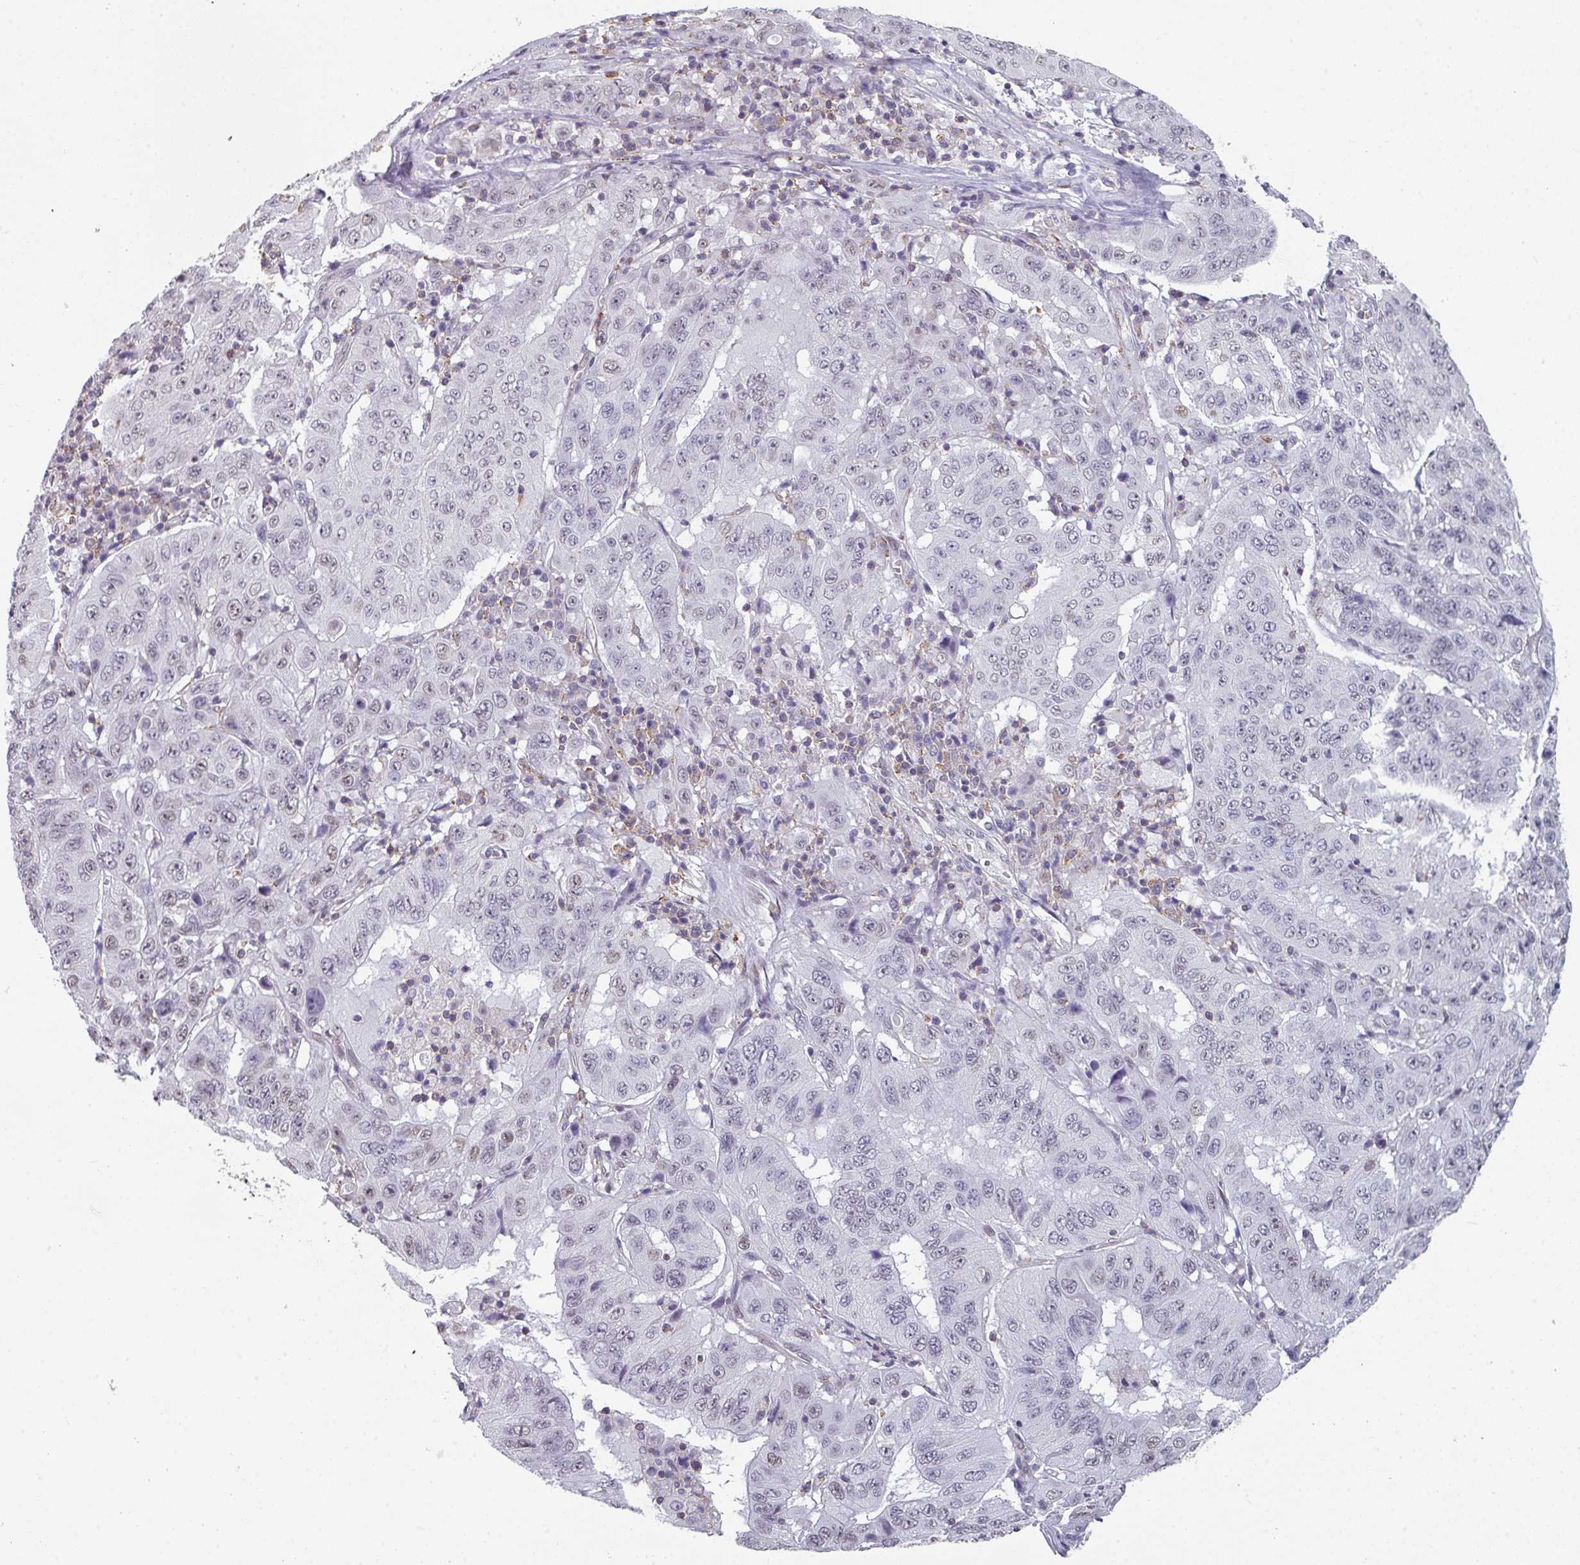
{"staining": {"intensity": "negative", "quantity": "none", "location": "none"}, "tissue": "pancreatic cancer", "cell_type": "Tumor cells", "image_type": "cancer", "snomed": [{"axis": "morphology", "description": "Adenocarcinoma, NOS"}, {"axis": "topography", "description": "Pancreas"}], "caption": "The immunohistochemistry (IHC) image has no significant expression in tumor cells of pancreatic cancer (adenocarcinoma) tissue.", "gene": "RASAL3", "patient": {"sex": "male", "age": 63}}